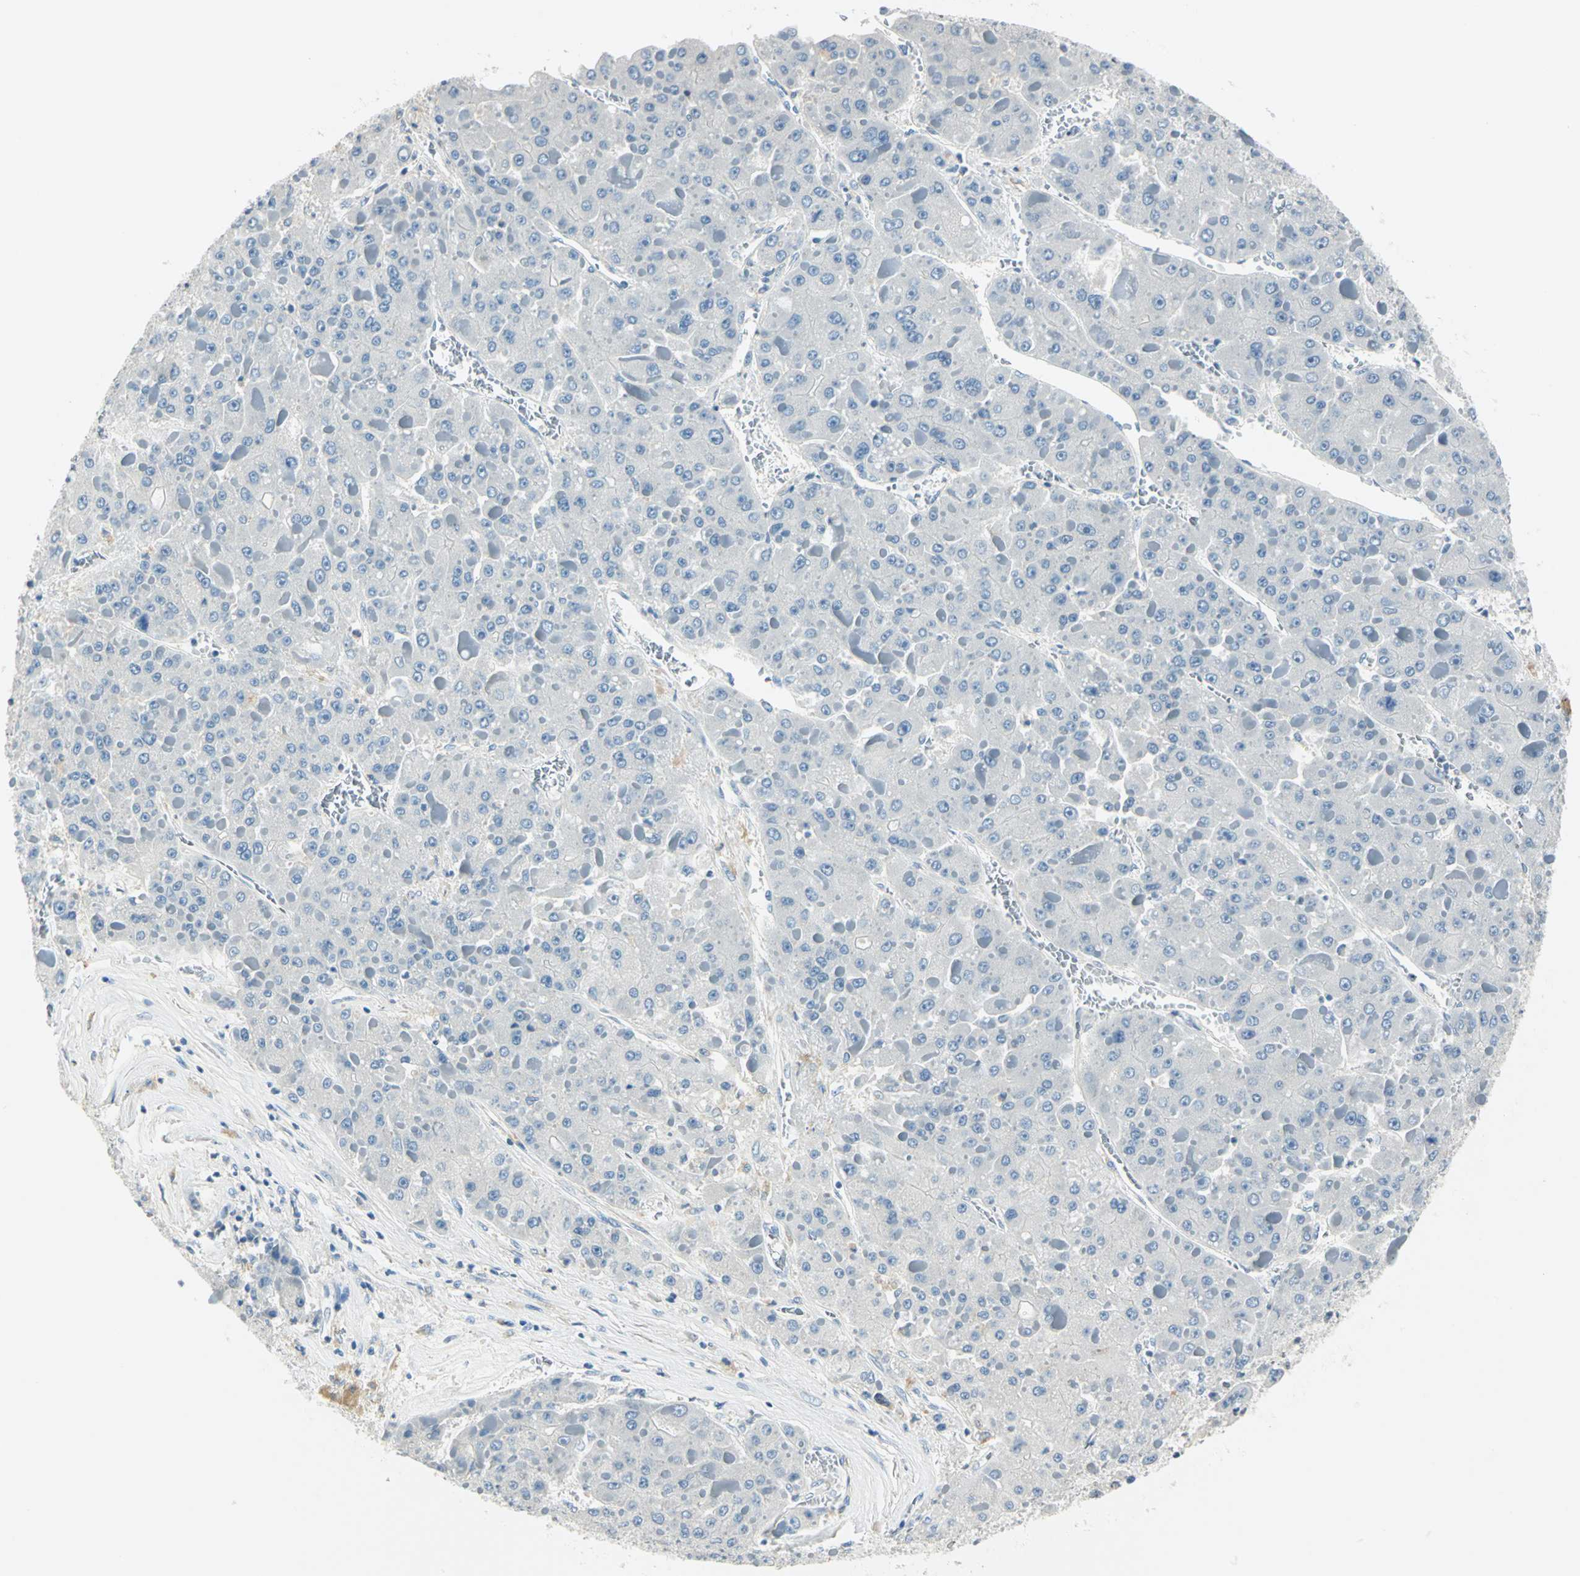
{"staining": {"intensity": "negative", "quantity": "none", "location": "none"}, "tissue": "liver cancer", "cell_type": "Tumor cells", "image_type": "cancer", "snomed": [{"axis": "morphology", "description": "Carcinoma, Hepatocellular, NOS"}, {"axis": "topography", "description": "Liver"}], "caption": "Tumor cells show no significant staining in liver hepatocellular carcinoma.", "gene": "UCHL1", "patient": {"sex": "female", "age": 73}}